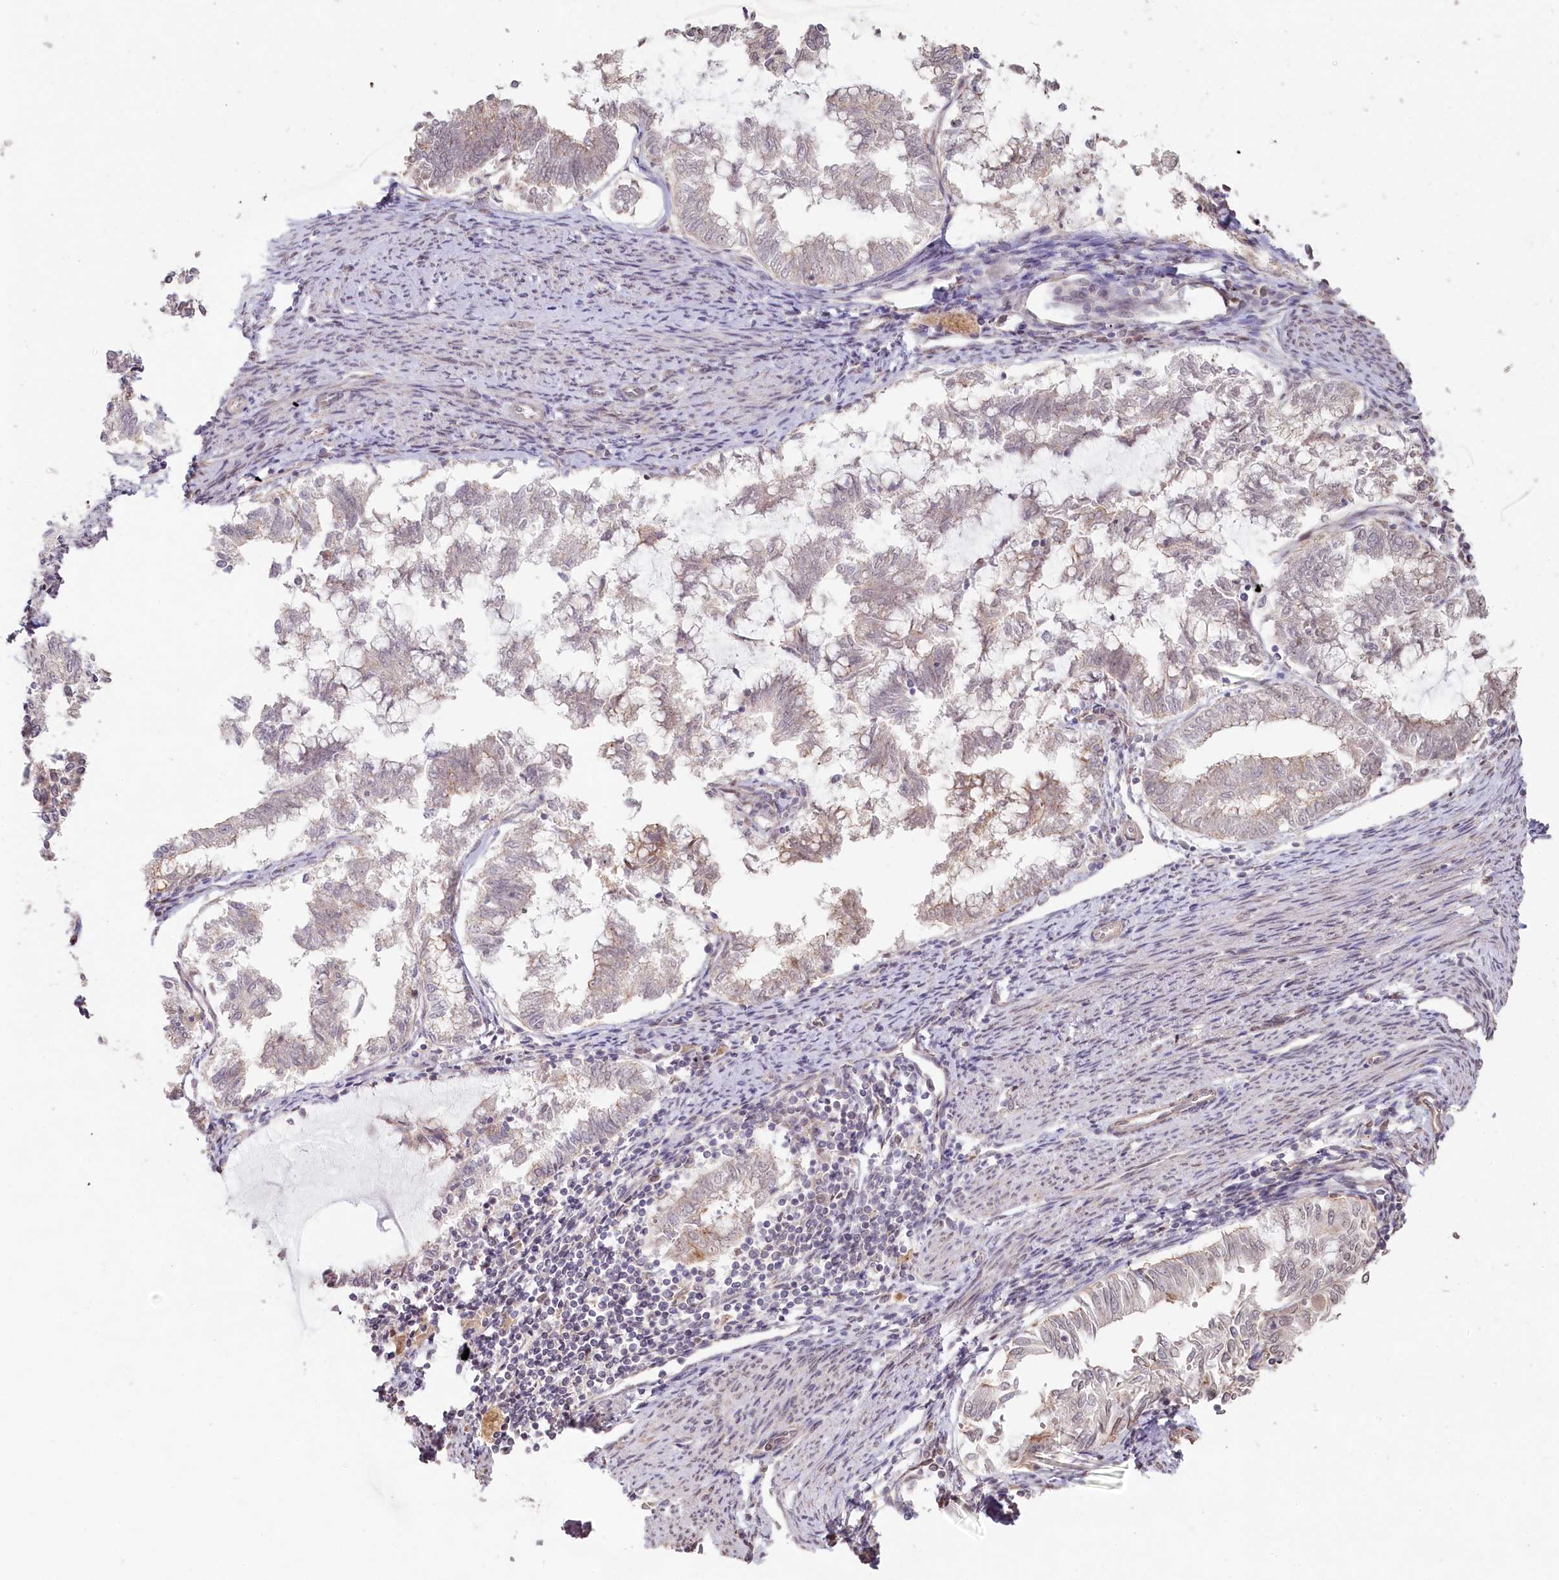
{"staining": {"intensity": "negative", "quantity": "none", "location": "none"}, "tissue": "endometrial cancer", "cell_type": "Tumor cells", "image_type": "cancer", "snomed": [{"axis": "morphology", "description": "Adenocarcinoma, NOS"}, {"axis": "topography", "description": "Endometrium"}], "caption": "A high-resolution histopathology image shows immunohistochemistry (IHC) staining of endometrial cancer, which demonstrates no significant positivity in tumor cells.", "gene": "TCHP", "patient": {"sex": "female", "age": 79}}